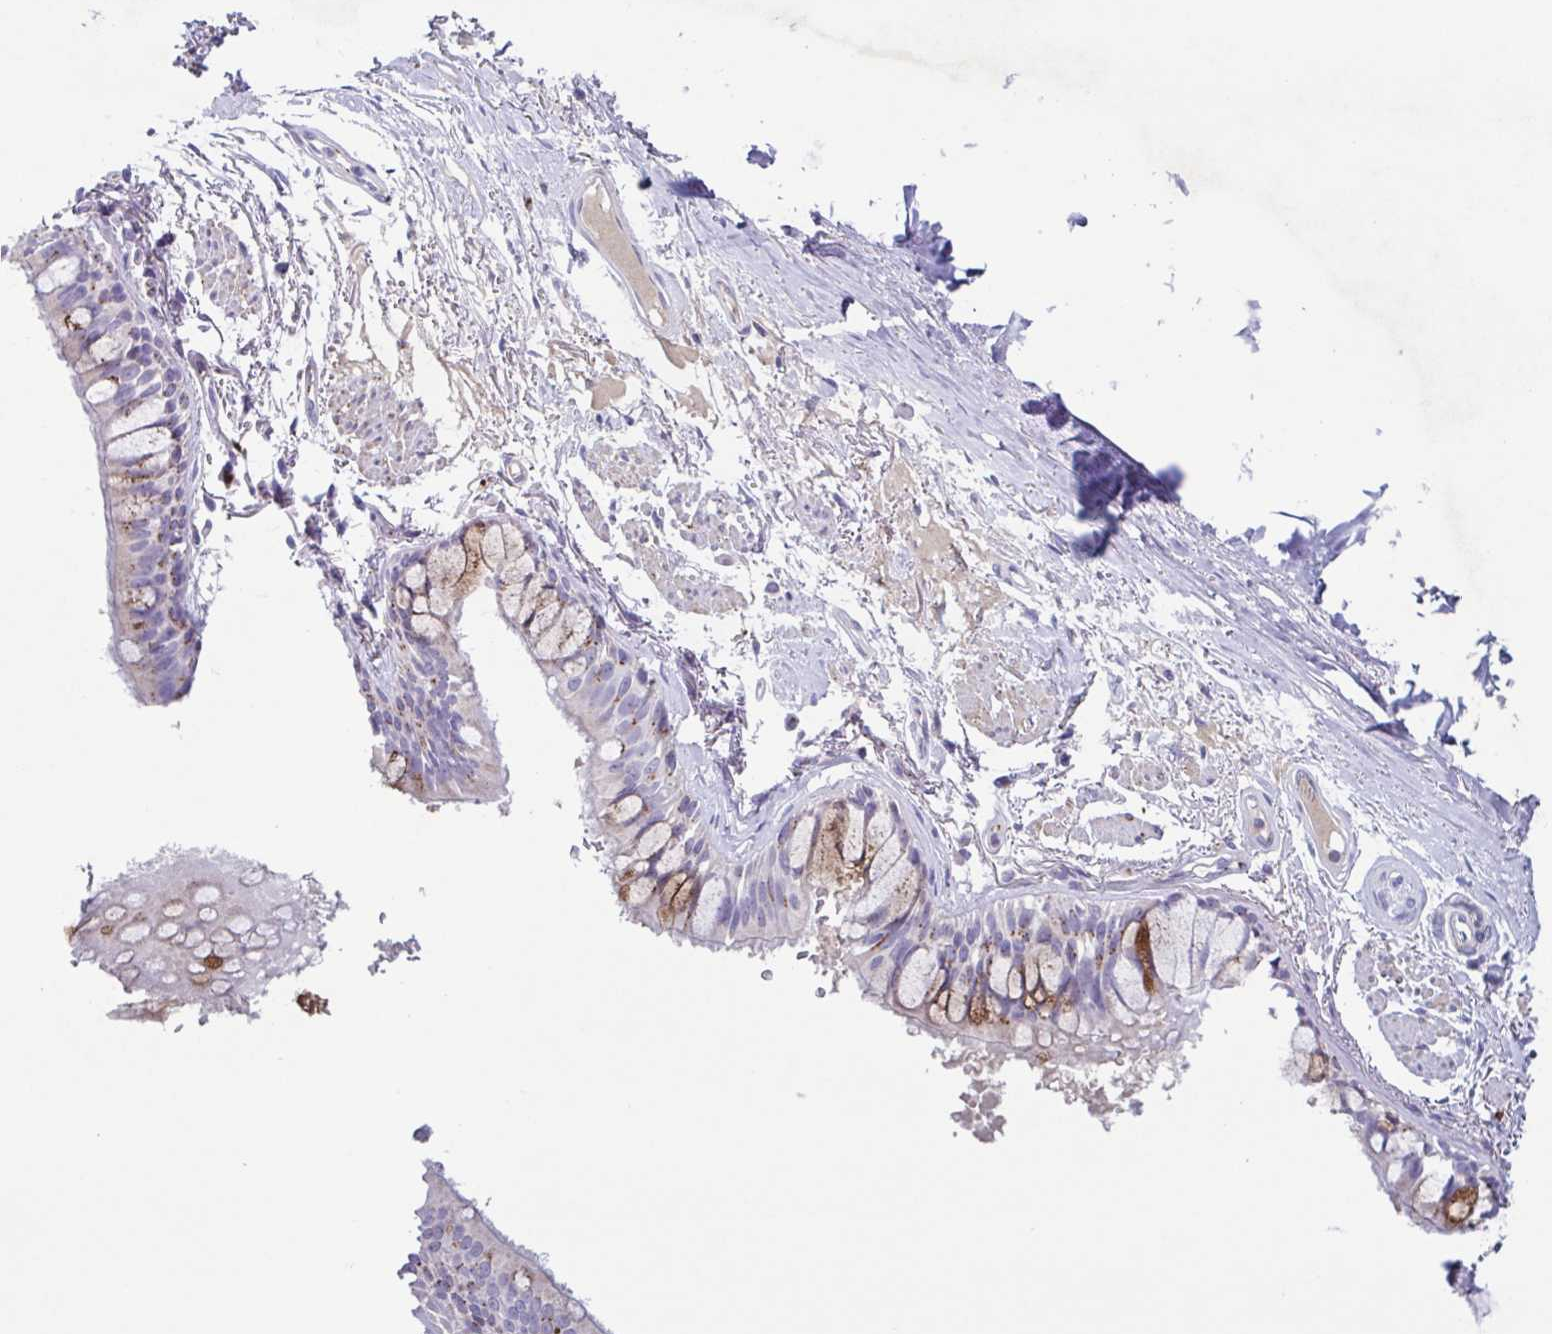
{"staining": {"intensity": "moderate", "quantity": "<25%", "location": "cytoplasmic/membranous"}, "tissue": "bronchus", "cell_type": "Respiratory epithelial cells", "image_type": "normal", "snomed": [{"axis": "morphology", "description": "Normal tissue, NOS"}, {"axis": "topography", "description": "Bronchus"}], "caption": "Protein expression analysis of benign human bronchus reveals moderate cytoplasmic/membranous expression in about <25% of respiratory epithelial cells. (DAB (3,3'-diaminobenzidine) IHC with brightfield microscopy, high magnification).", "gene": "COL17A1", "patient": {"sex": "male", "age": 70}}